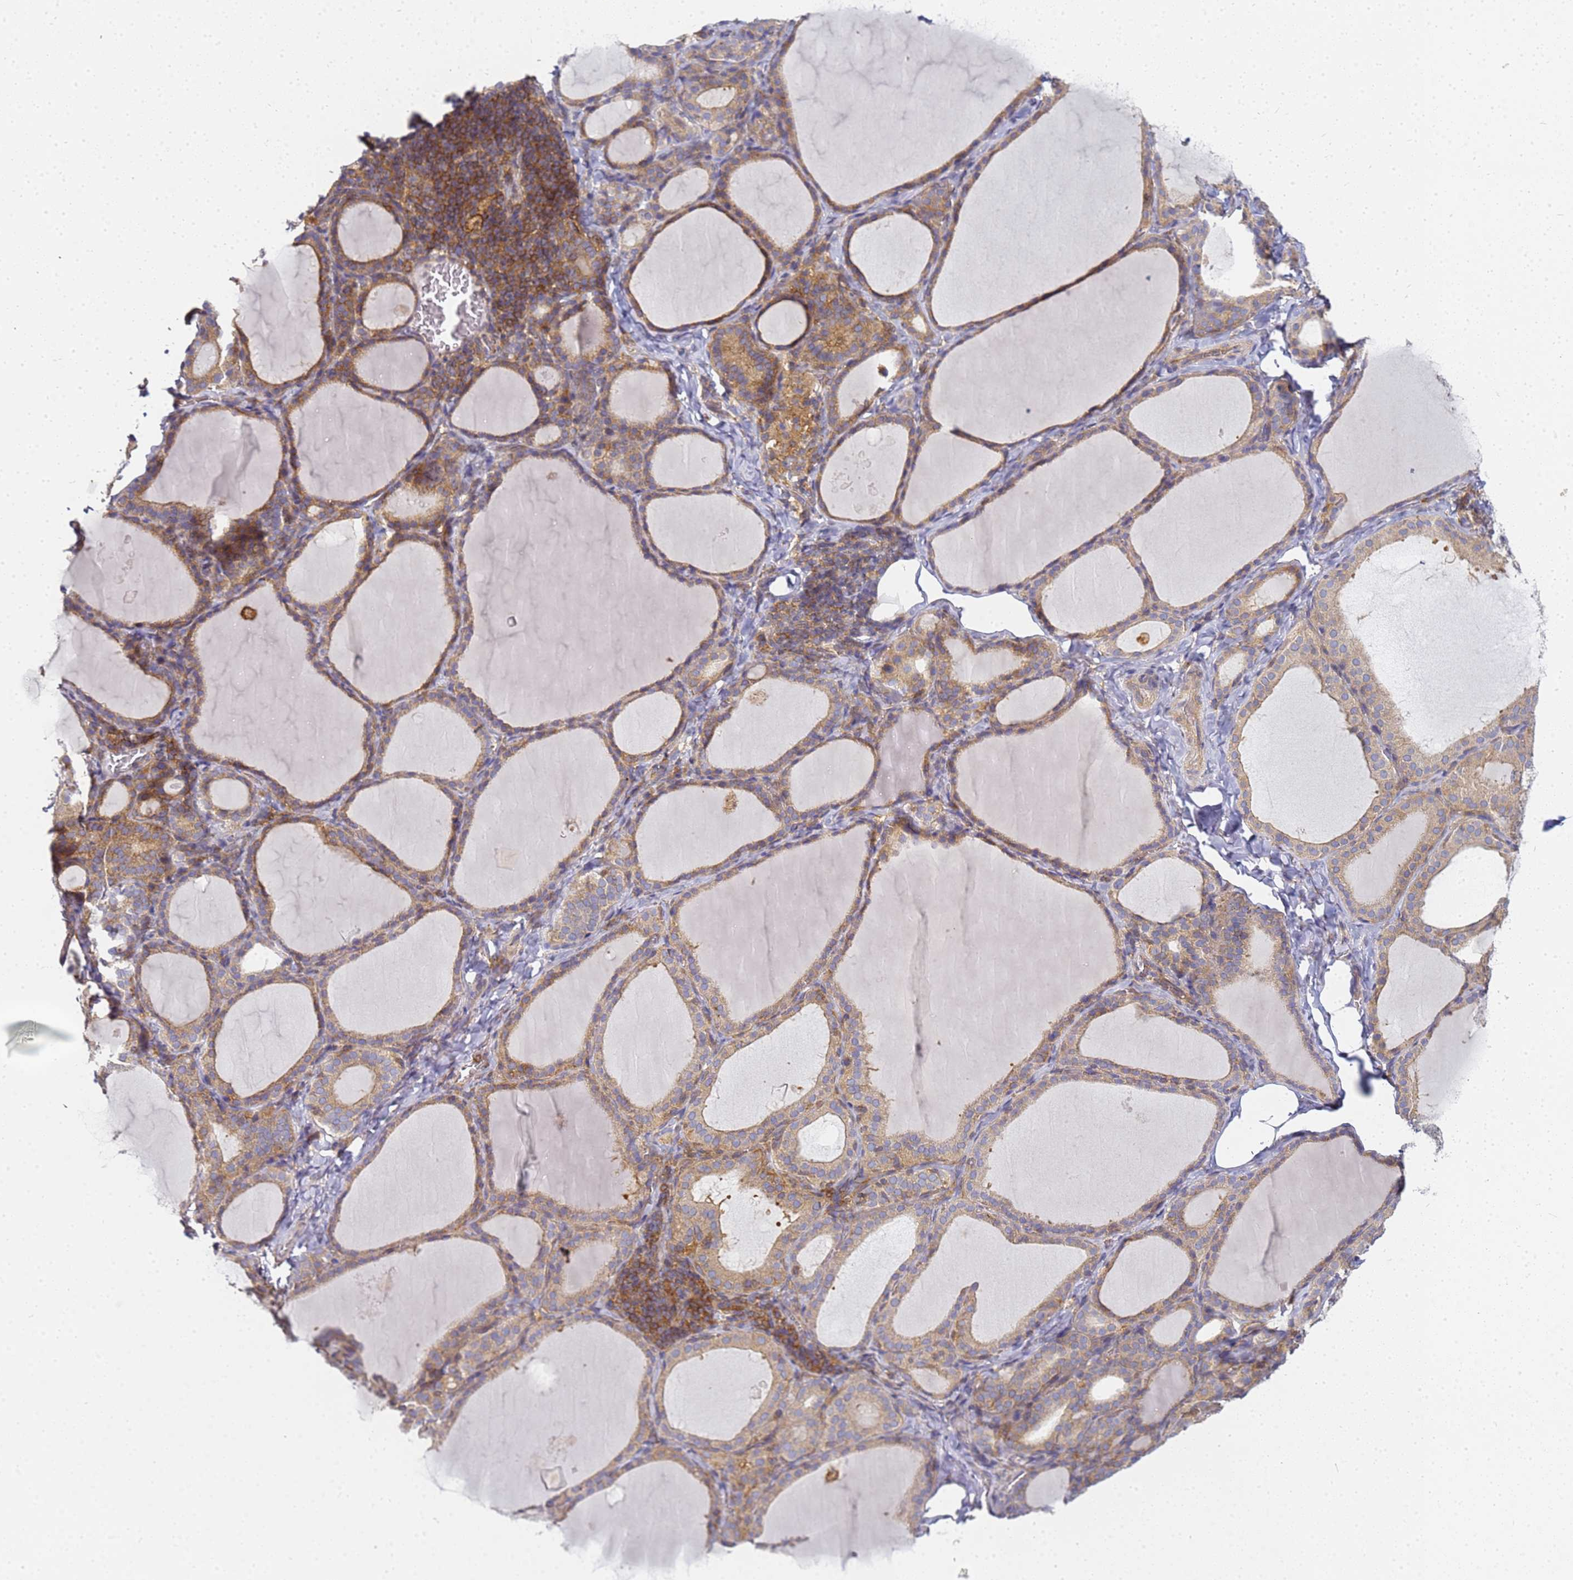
{"staining": {"intensity": "moderate", "quantity": ">75%", "location": "cytoplasmic/membranous"}, "tissue": "thyroid gland", "cell_type": "Glandular cells", "image_type": "normal", "snomed": [{"axis": "morphology", "description": "Normal tissue, NOS"}, {"axis": "topography", "description": "Thyroid gland"}], "caption": "Glandular cells display medium levels of moderate cytoplasmic/membranous expression in approximately >75% of cells in unremarkable human thyroid gland. Nuclei are stained in blue.", "gene": "CHM", "patient": {"sex": "female", "age": 39}}